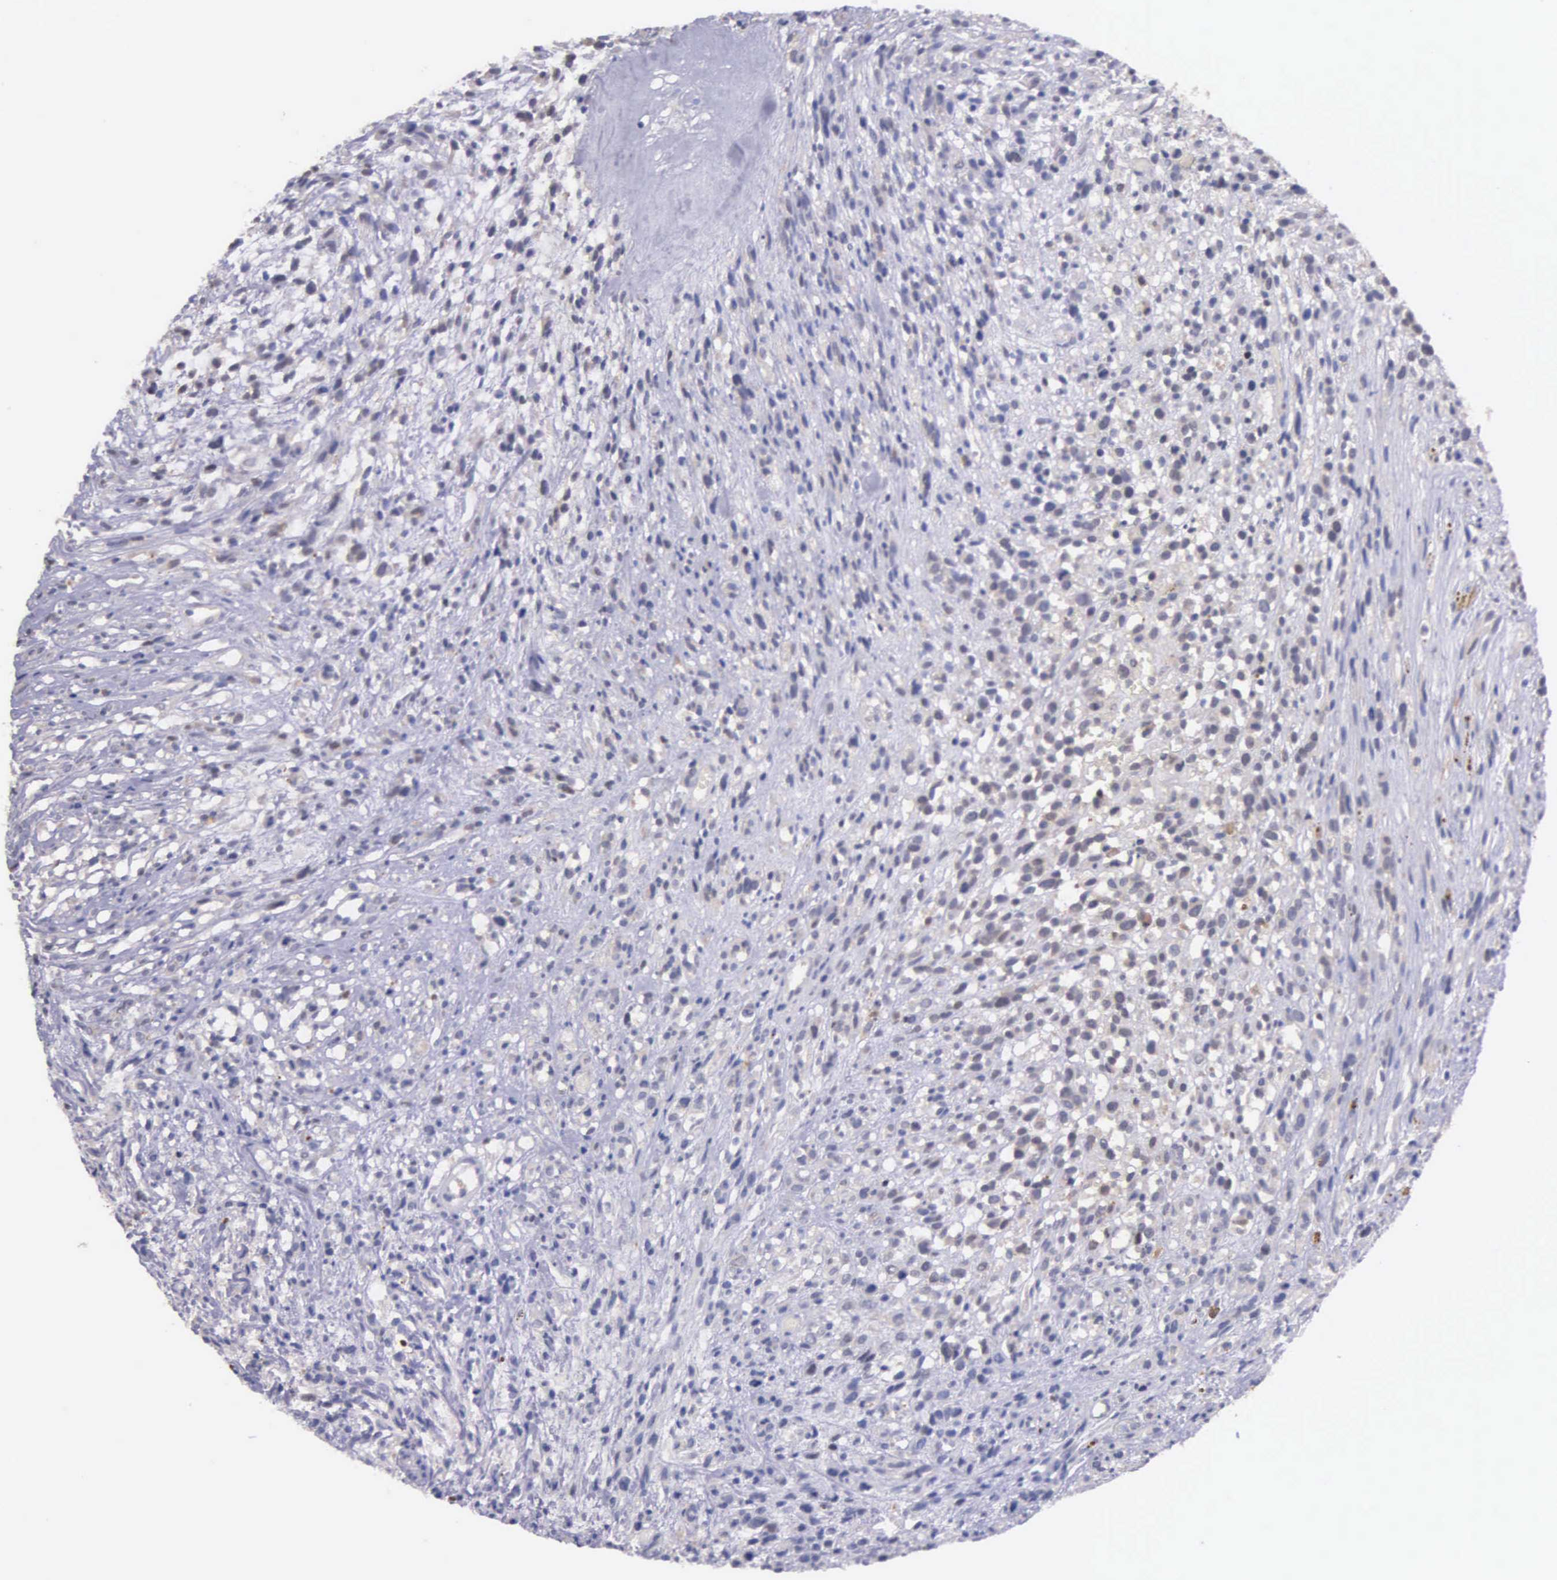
{"staining": {"intensity": "negative", "quantity": "none", "location": "none"}, "tissue": "glioma", "cell_type": "Tumor cells", "image_type": "cancer", "snomed": [{"axis": "morphology", "description": "Glioma, malignant, High grade"}, {"axis": "topography", "description": "Brain"}], "caption": "An IHC image of glioma is shown. There is no staining in tumor cells of glioma. Brightfield microscopy of immunohistochemistry stained with DAB (3,3'-diaminobenzidine) (brown) and hematoxylin (blue), captured at high magnification.", "gene": "GSTT2", "patient": {"sex": "male", "age": 66}}